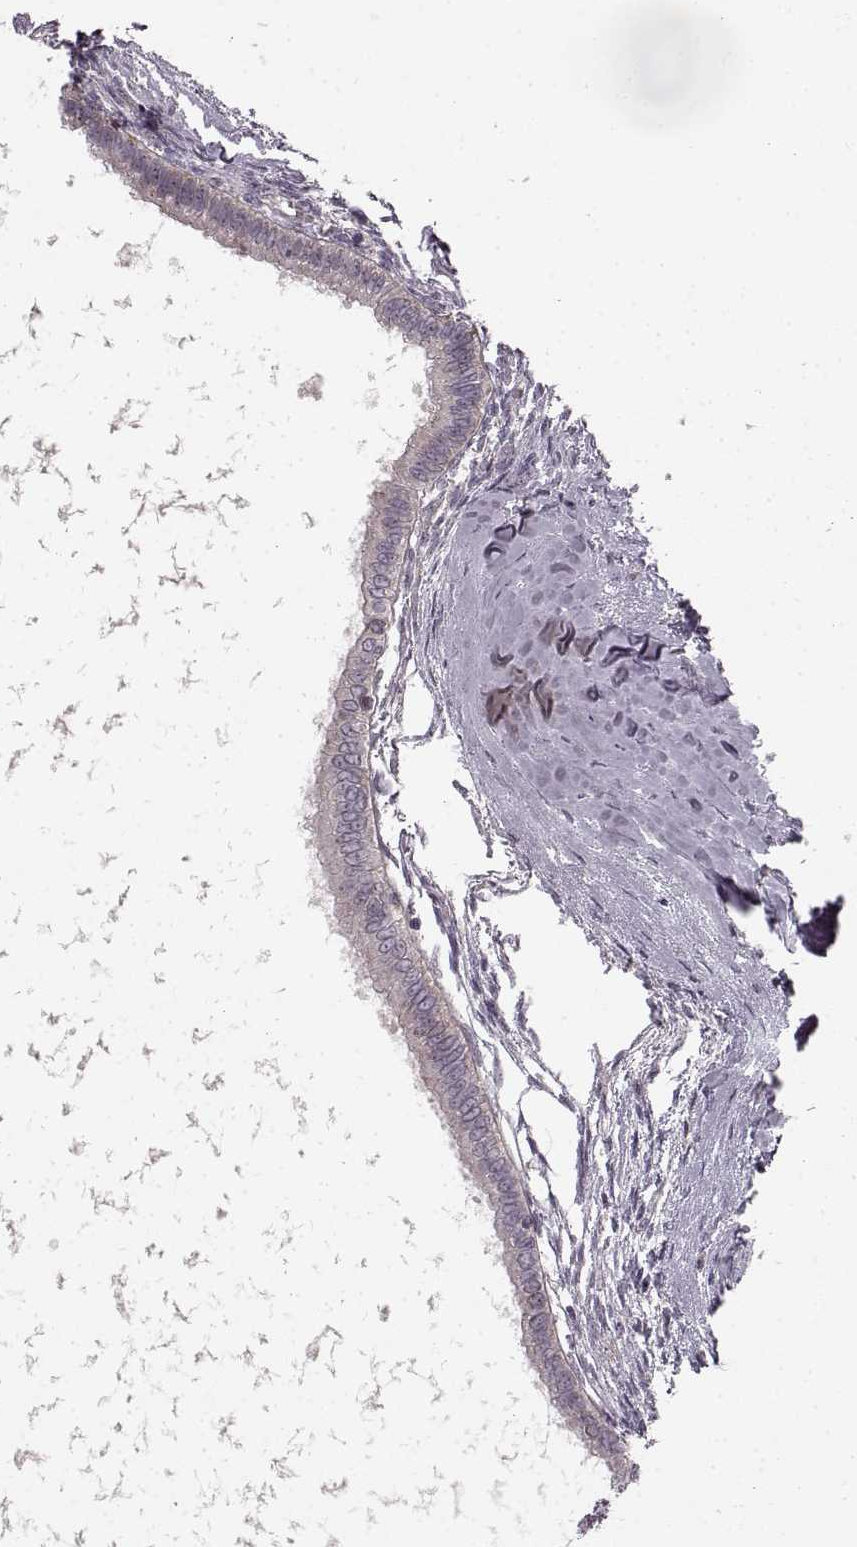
{"staining": {"intensity": "weak", "quantity": "<25%", "location": "cytoplasmic/membranous"}, "tissue": "testis cancer", "cell_type": "Tumor cells", "image_type": "cancer", "snomed": [{"axis": "morphology", "description": "Carcinoma, Embryonal, NOS"}, {"axis": "topography", "description": "Testis"}], "caption": "The IHC histopathology image has no significant staining in tumor cells of testis cancer tissue.", "gene": "HMMR", "patient": {"sex": "male", "age": 37}}